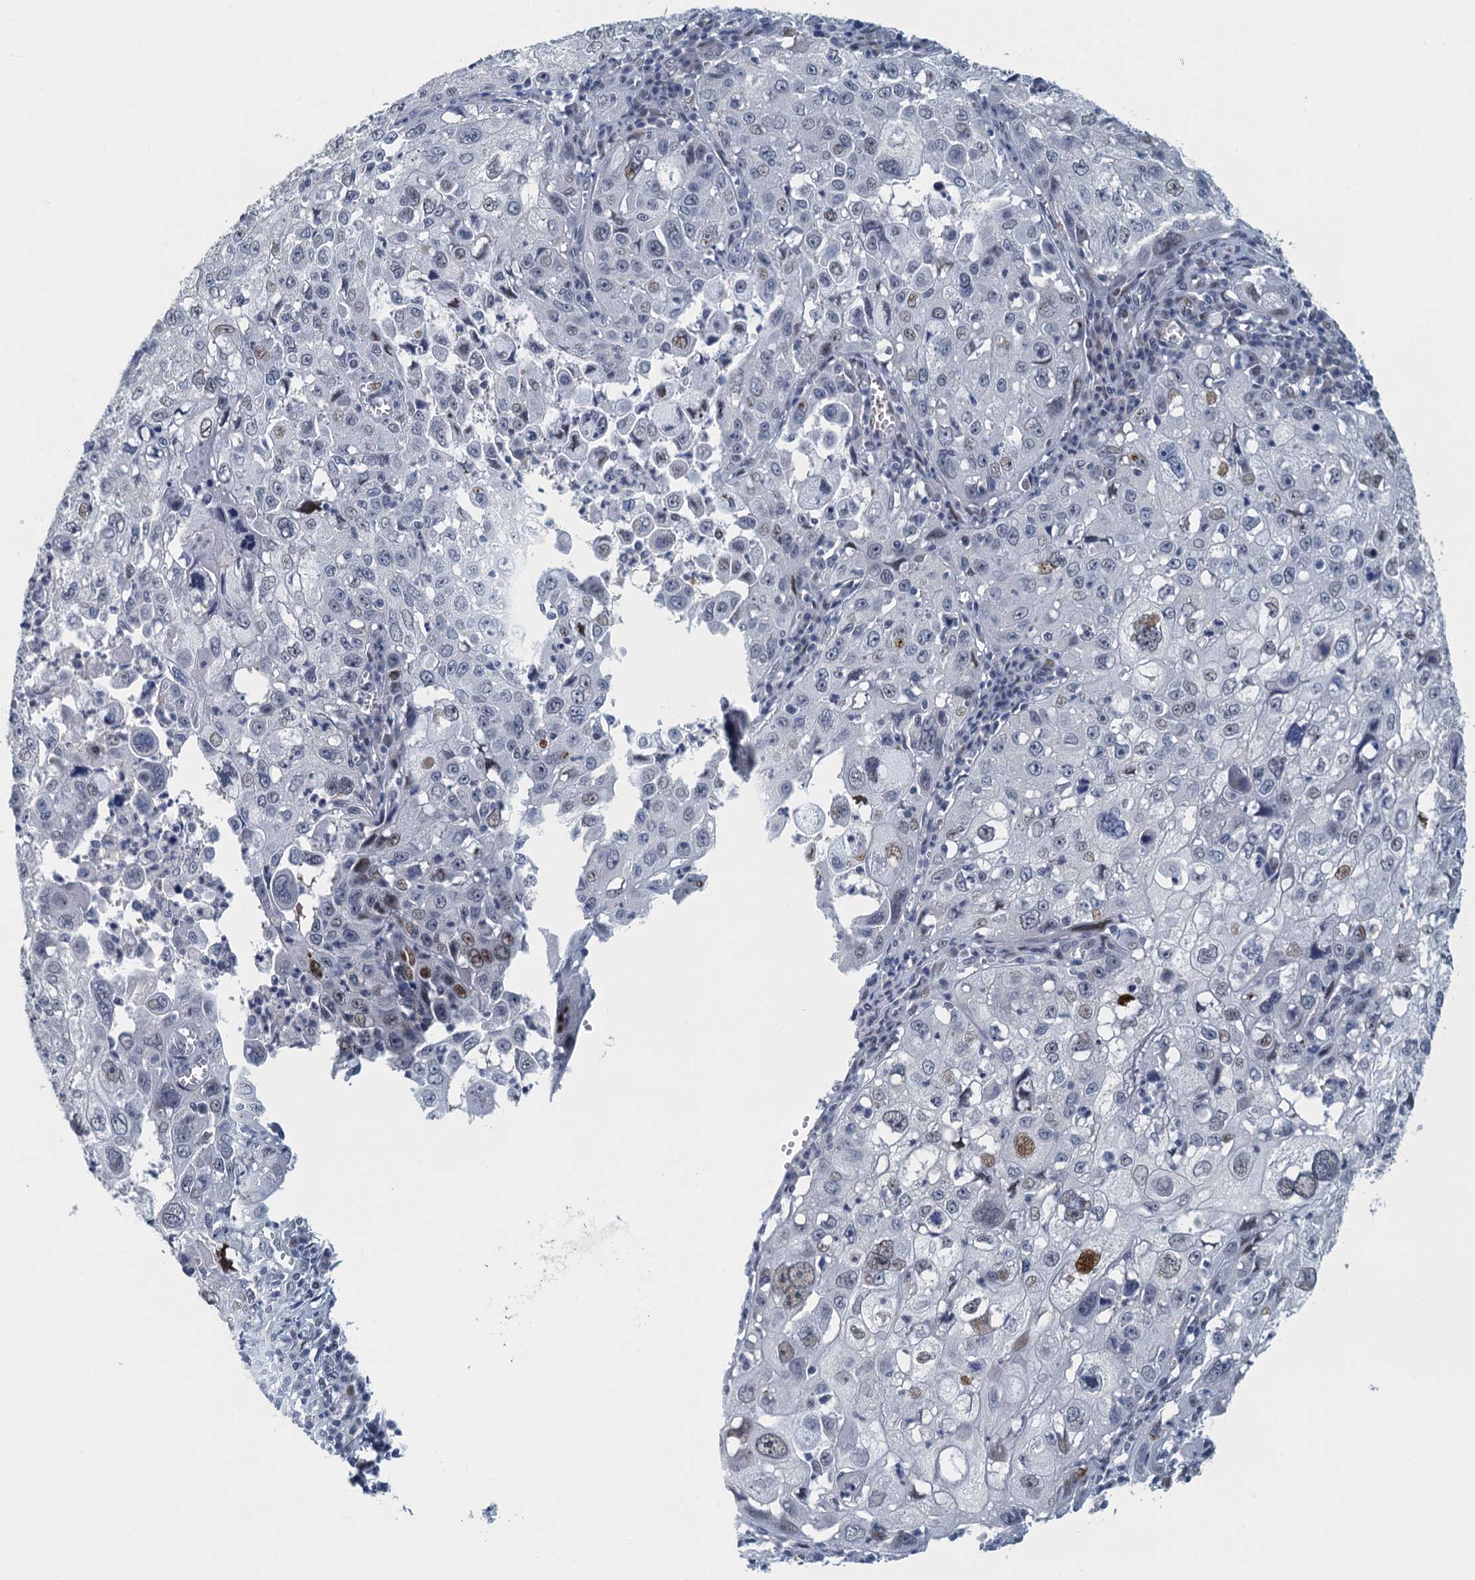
{"staining": {"intensity": "moderate", "quantity": "<25%", "location": "nuclear"}, "tissue": "cervical cancer", "cell_type": "Tumor cells", "image_type": "cancer", "snomed": [{"axis": "morphology", "description": "Squamous cell carcinoma, NOS"}, {"axis": "topography", "description": "Cervix"}], "caption": "Cervical cancer stained for a protein (brown) shows moderate nuclear positive positivity in about <25% of tumor cells.", "gene": "TTLL9", "patient": {"sex": "female", "age": 42}}